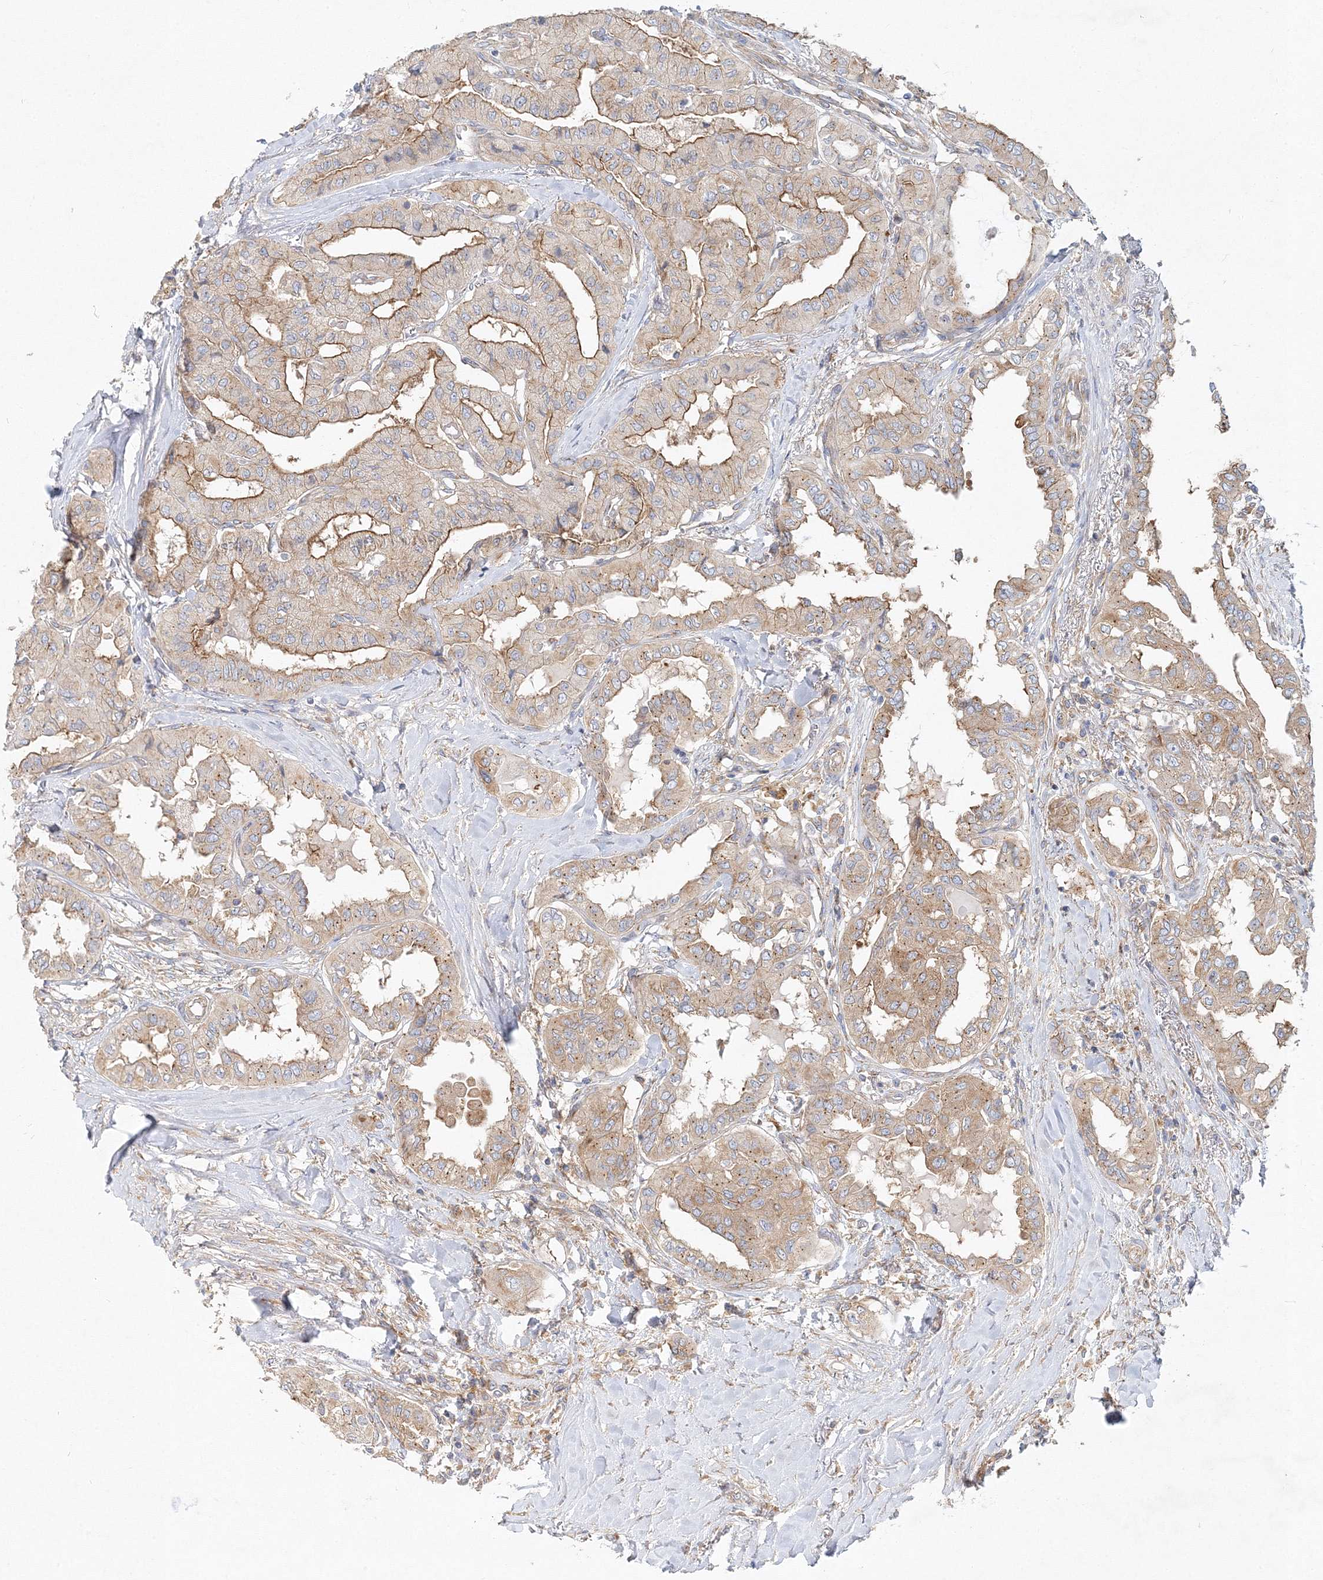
{"staining": {"intensity": "weak", "quantity": ">75%", "location": "cytoplasmic/membranous"}, "tissue": "thyroid cancer", "cell_type": "Tumor cells", "image_type": "cancer", "snomed": [{"axis": "morphology", "description": "Papillary adenocarcinoma, NOS"}, {"axis": "topography", "description": "Thyroid gland"}], "caption": "Immunohistochemistry of thyroid cancer reveals low levels of weak cytoplasmic/membranous staining in approximately >75% of tumor cells.", "gene": "SEC23IP", "patient": {"sex": "female", "age": 59}}